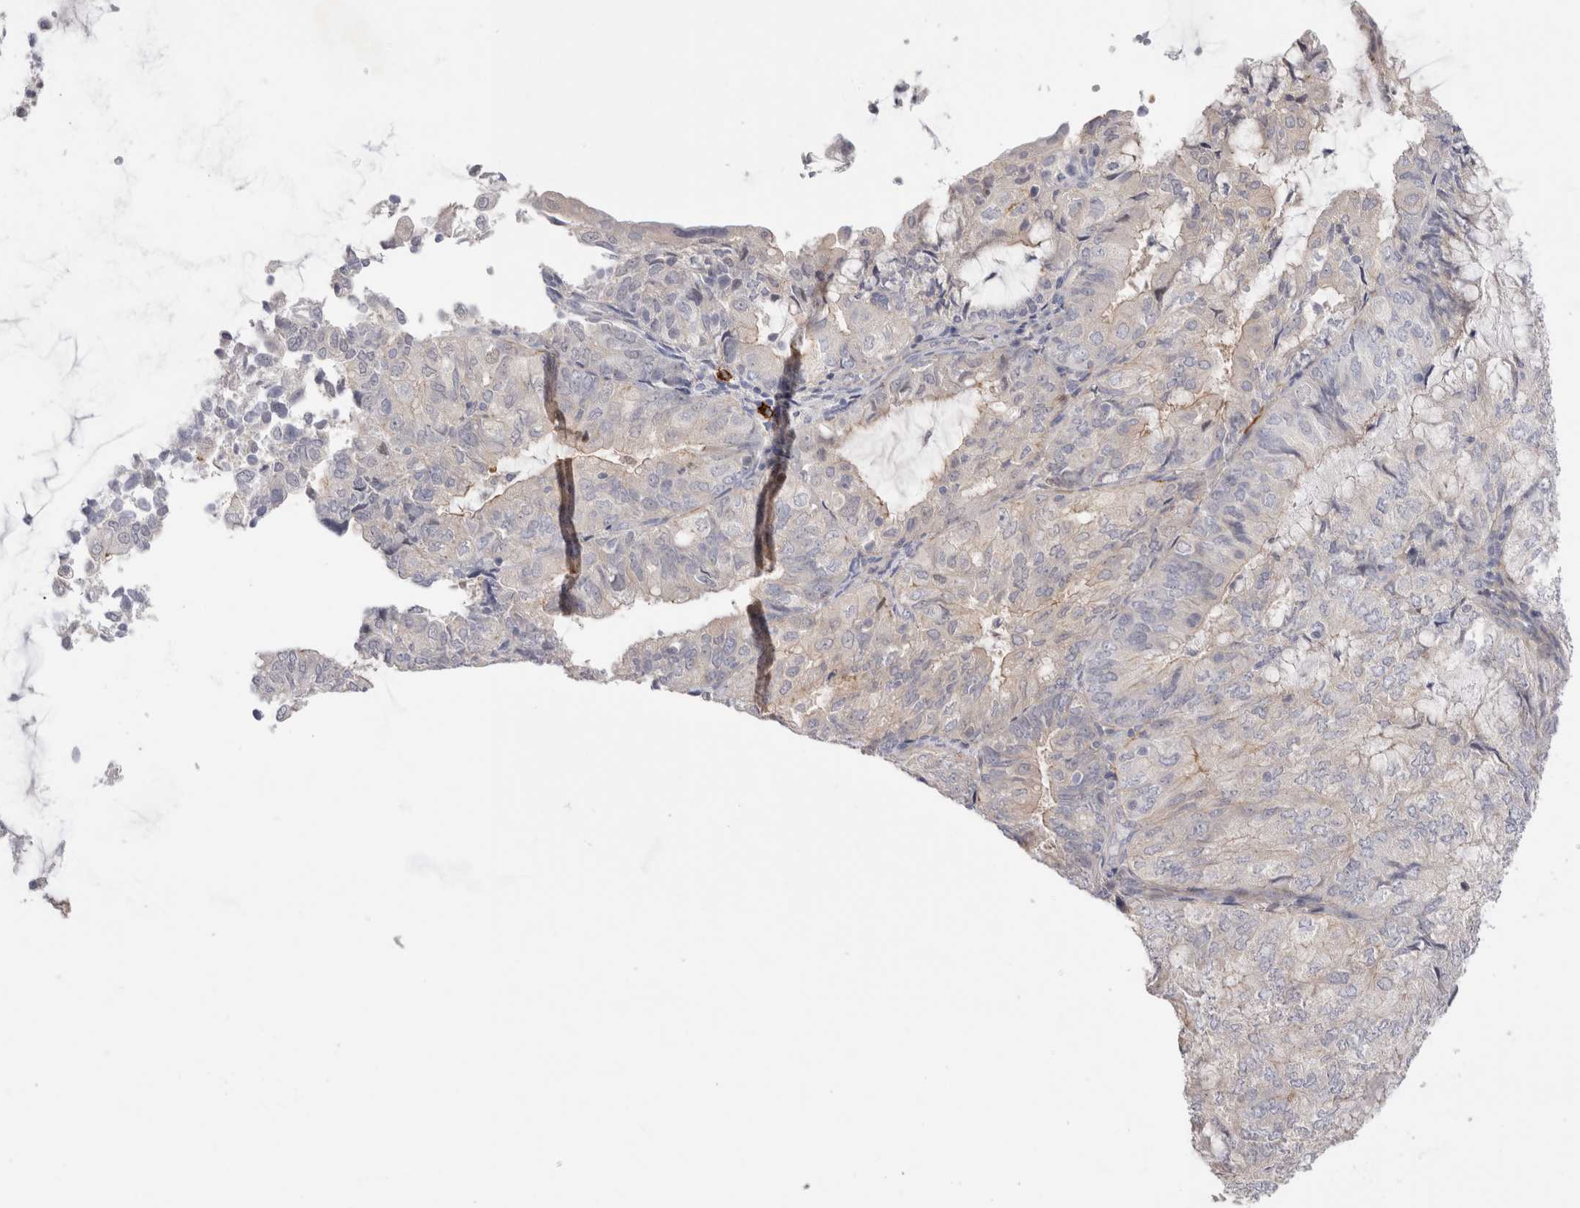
{"staining": {"intensity": "weak", "quantity": "<25%", "location": "cytoplasmic/membranous"}, "tissue": "endometrial cancer", "cell_type": "Tumor cells", "image_type": "cancer", "snomed": [{"axis": "morphology", "description": "Adenocarcinoma, NOS"}, {"axis": "topography", "description": "Endometrium"}], "caption": "IHC image of neoplastic tissue: endometrial cancer (adenocarcinoma) stained with DAB (3,3'-diaminobenzidine) exhibits no significant protein positivity in tumor cells.", "gene": "SPINK2", "patient": {"sex": "female", "age": 81}}